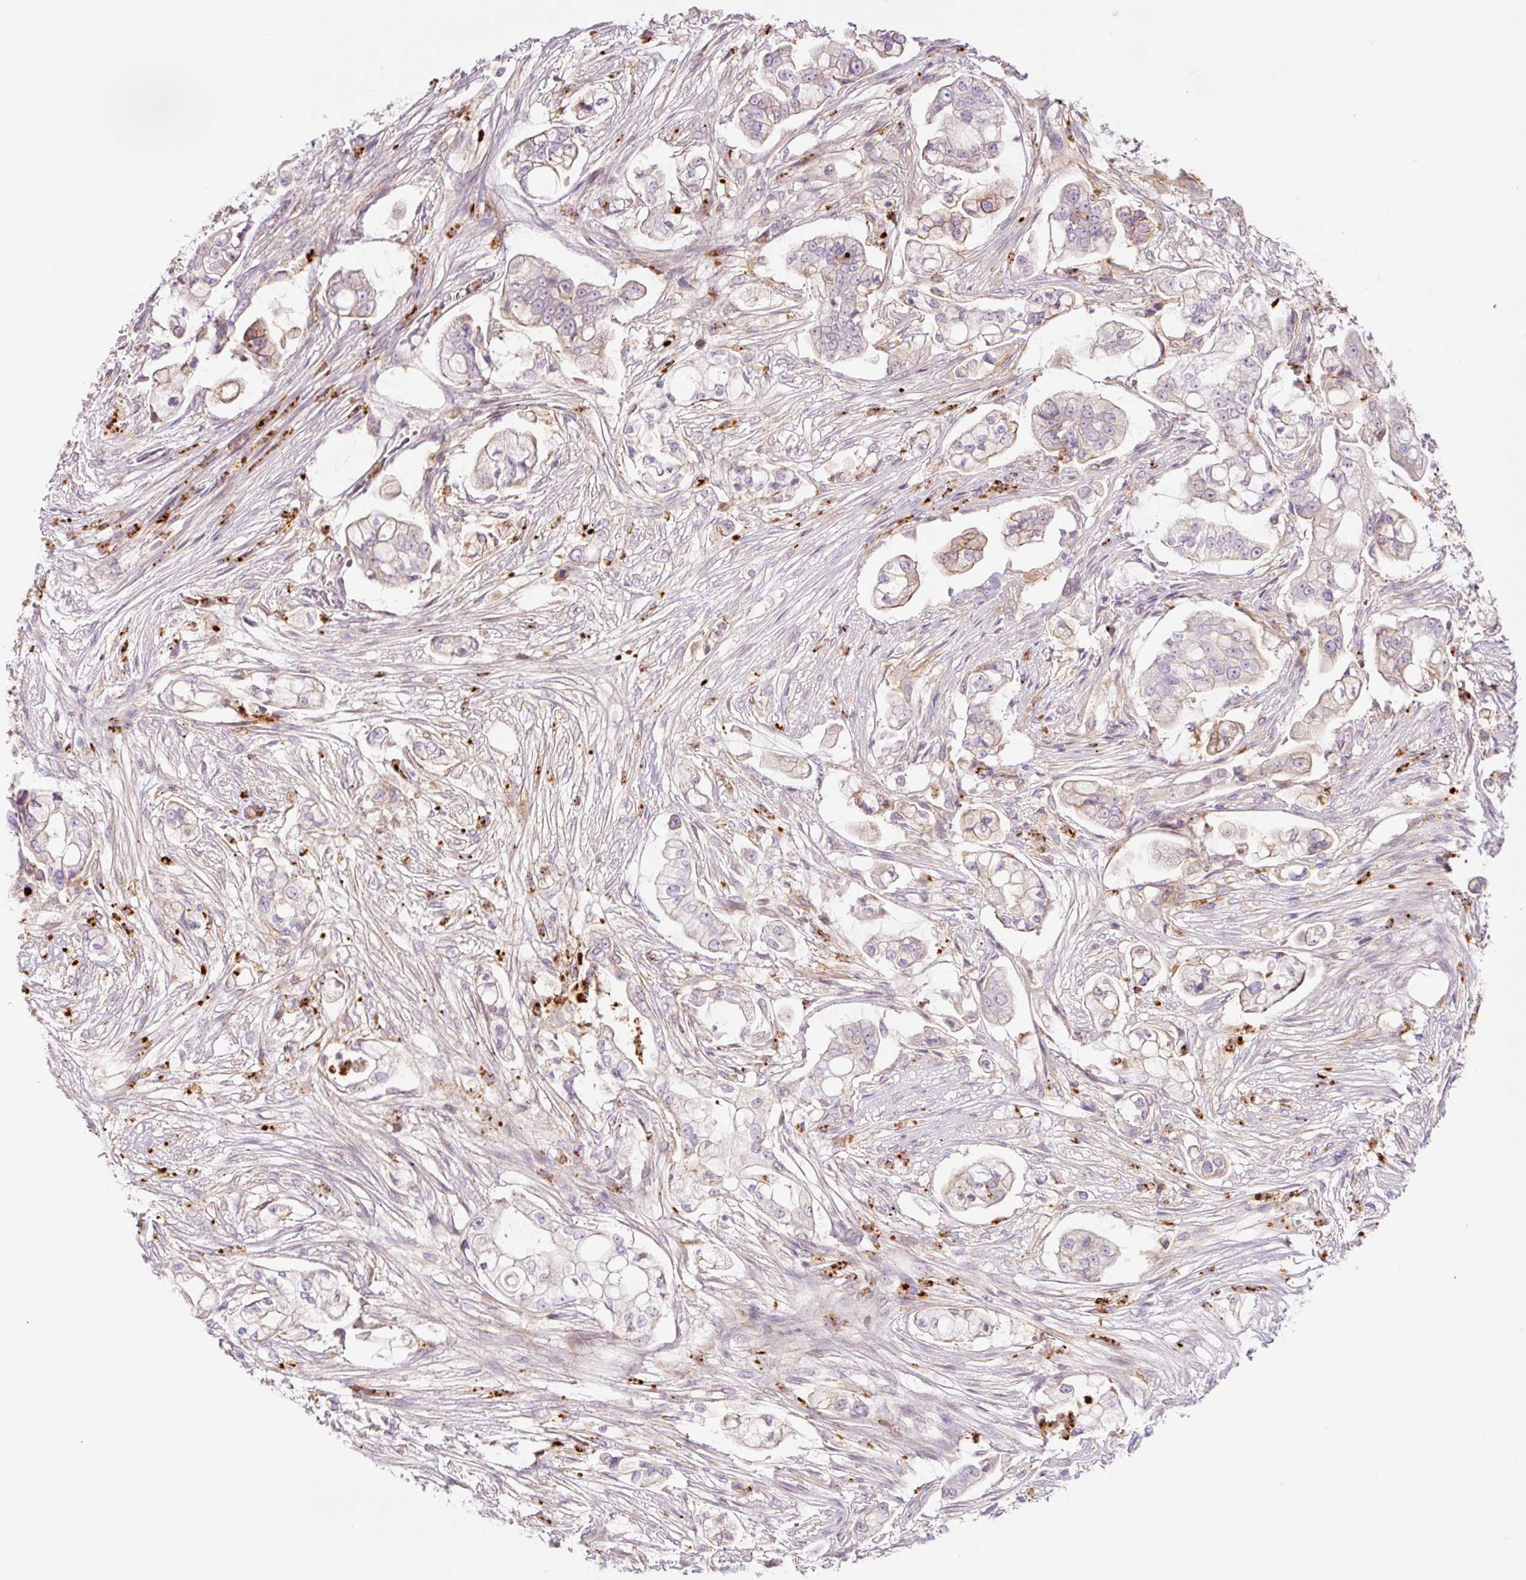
{"staining": {"intensity": "weak", "quantity": "<25%", "location": "cytoplasmic/membranous"}, "tissue": "pancreatic cancer", "cell_type": "Tumor cells", "image_type": "cancer", "snomed": [{"axis": "morphology", "description": "Adenocarcinoma, NOS"}, {"axis": "topography", "description": "Pancreas"}], "caption": "A photomicrograph of adenocarcinoma (pancreatic) stained for a protein demonstrates no brown staining in tumor cells.", "gene": "SH2D6", "patient": {"sex": "female", "age": 69}}